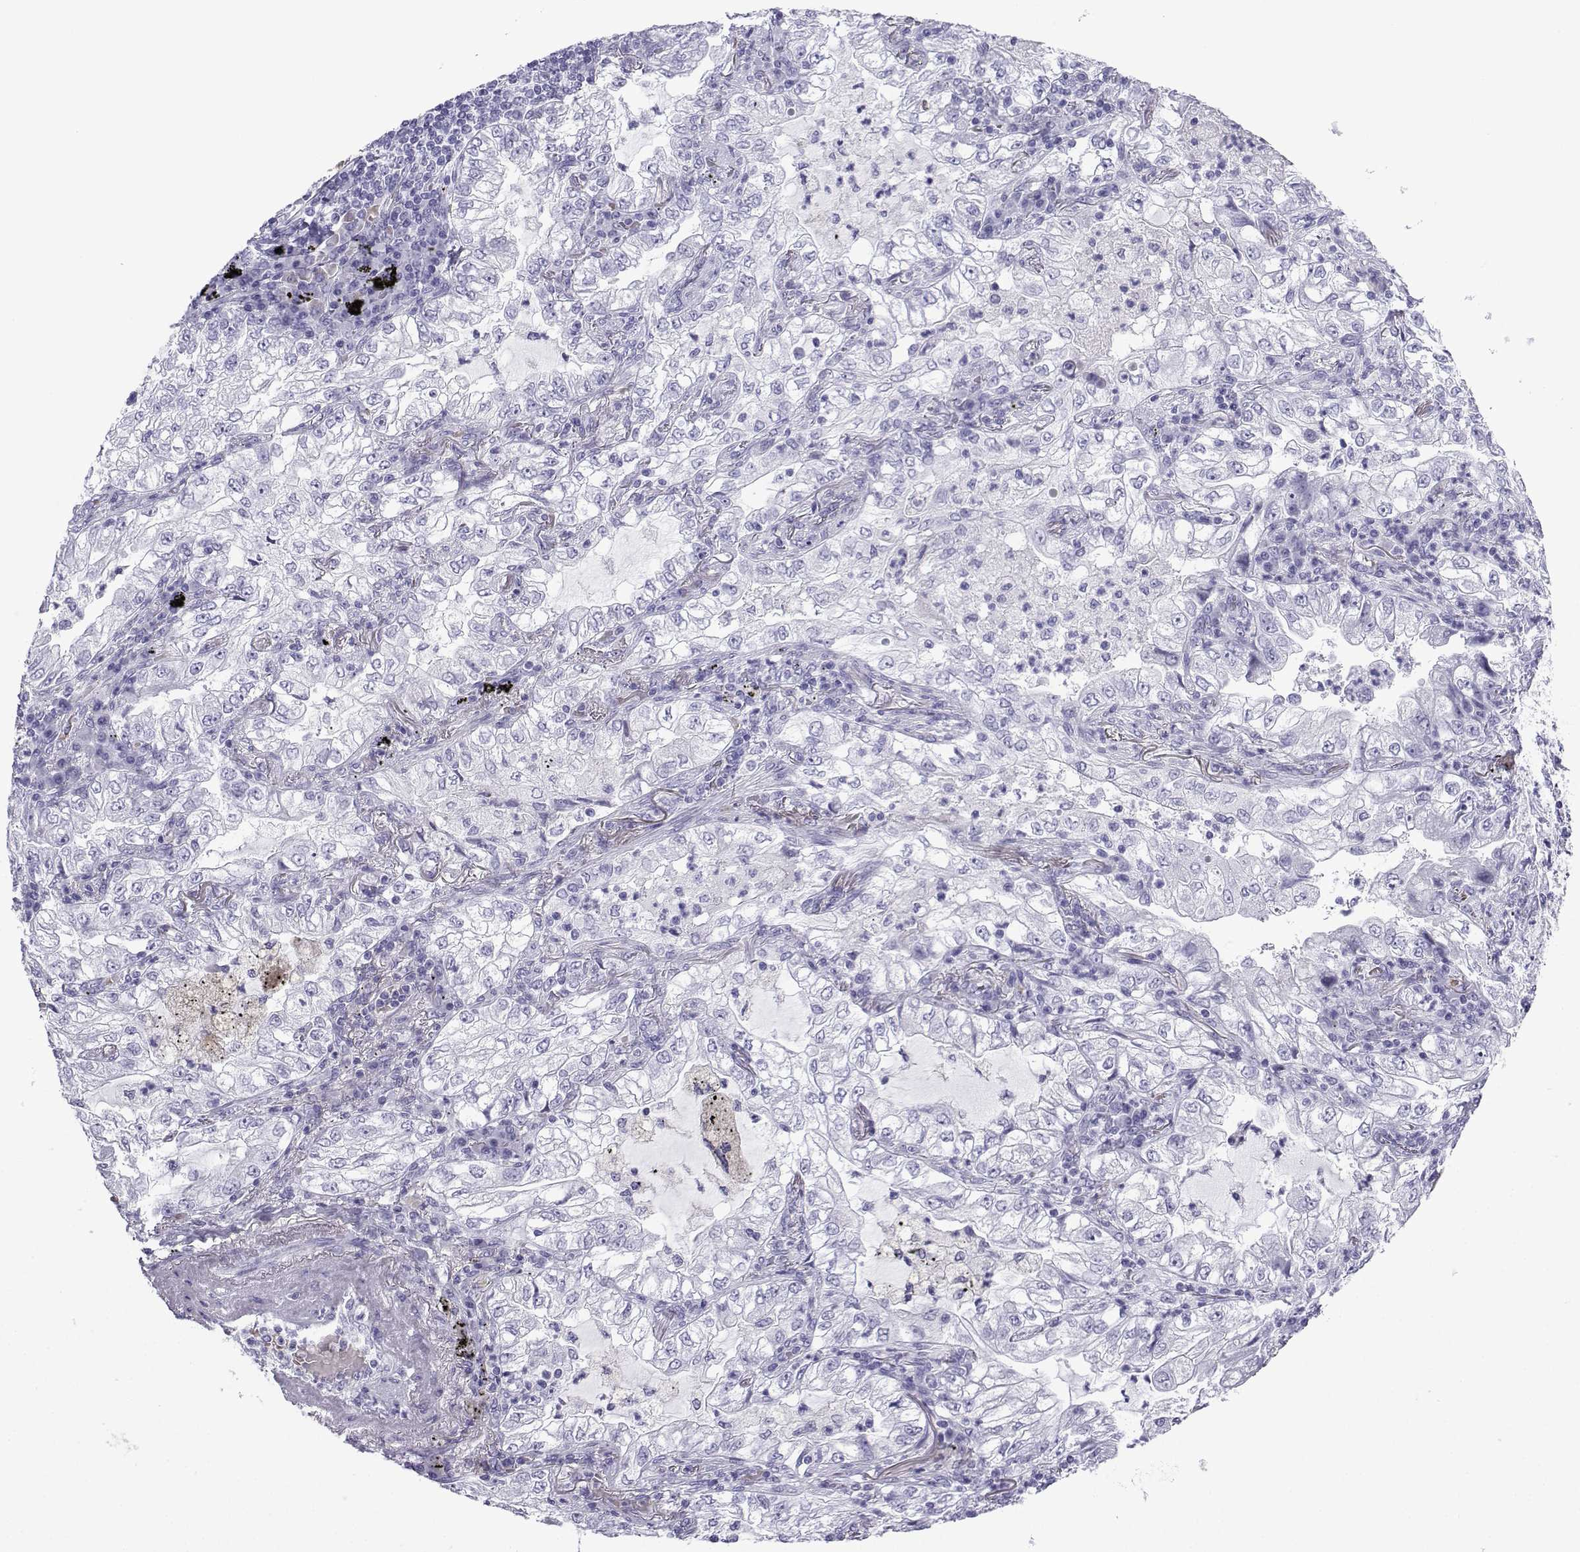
{"staining": {"intensity": "negative", "quantity": "none", "location": "none"}, "tissue": "lung cancer", "cell_type": "Tumor cells", "image_type": "cancer", "snomed": [{"axis": "morphology", "description": "Adenocarcinoma, NOS"}, {"axis": "topography", "description": "Lung"}], "caption": "High power microscopy photomicrograph of an immunohistochemistry (IHC) photomicrograph of lung adenocarcinoma, revealing no significant expression in tumor cells.", "gene": "TRIM46", "patient": {"sex": "female", "age": 73}}